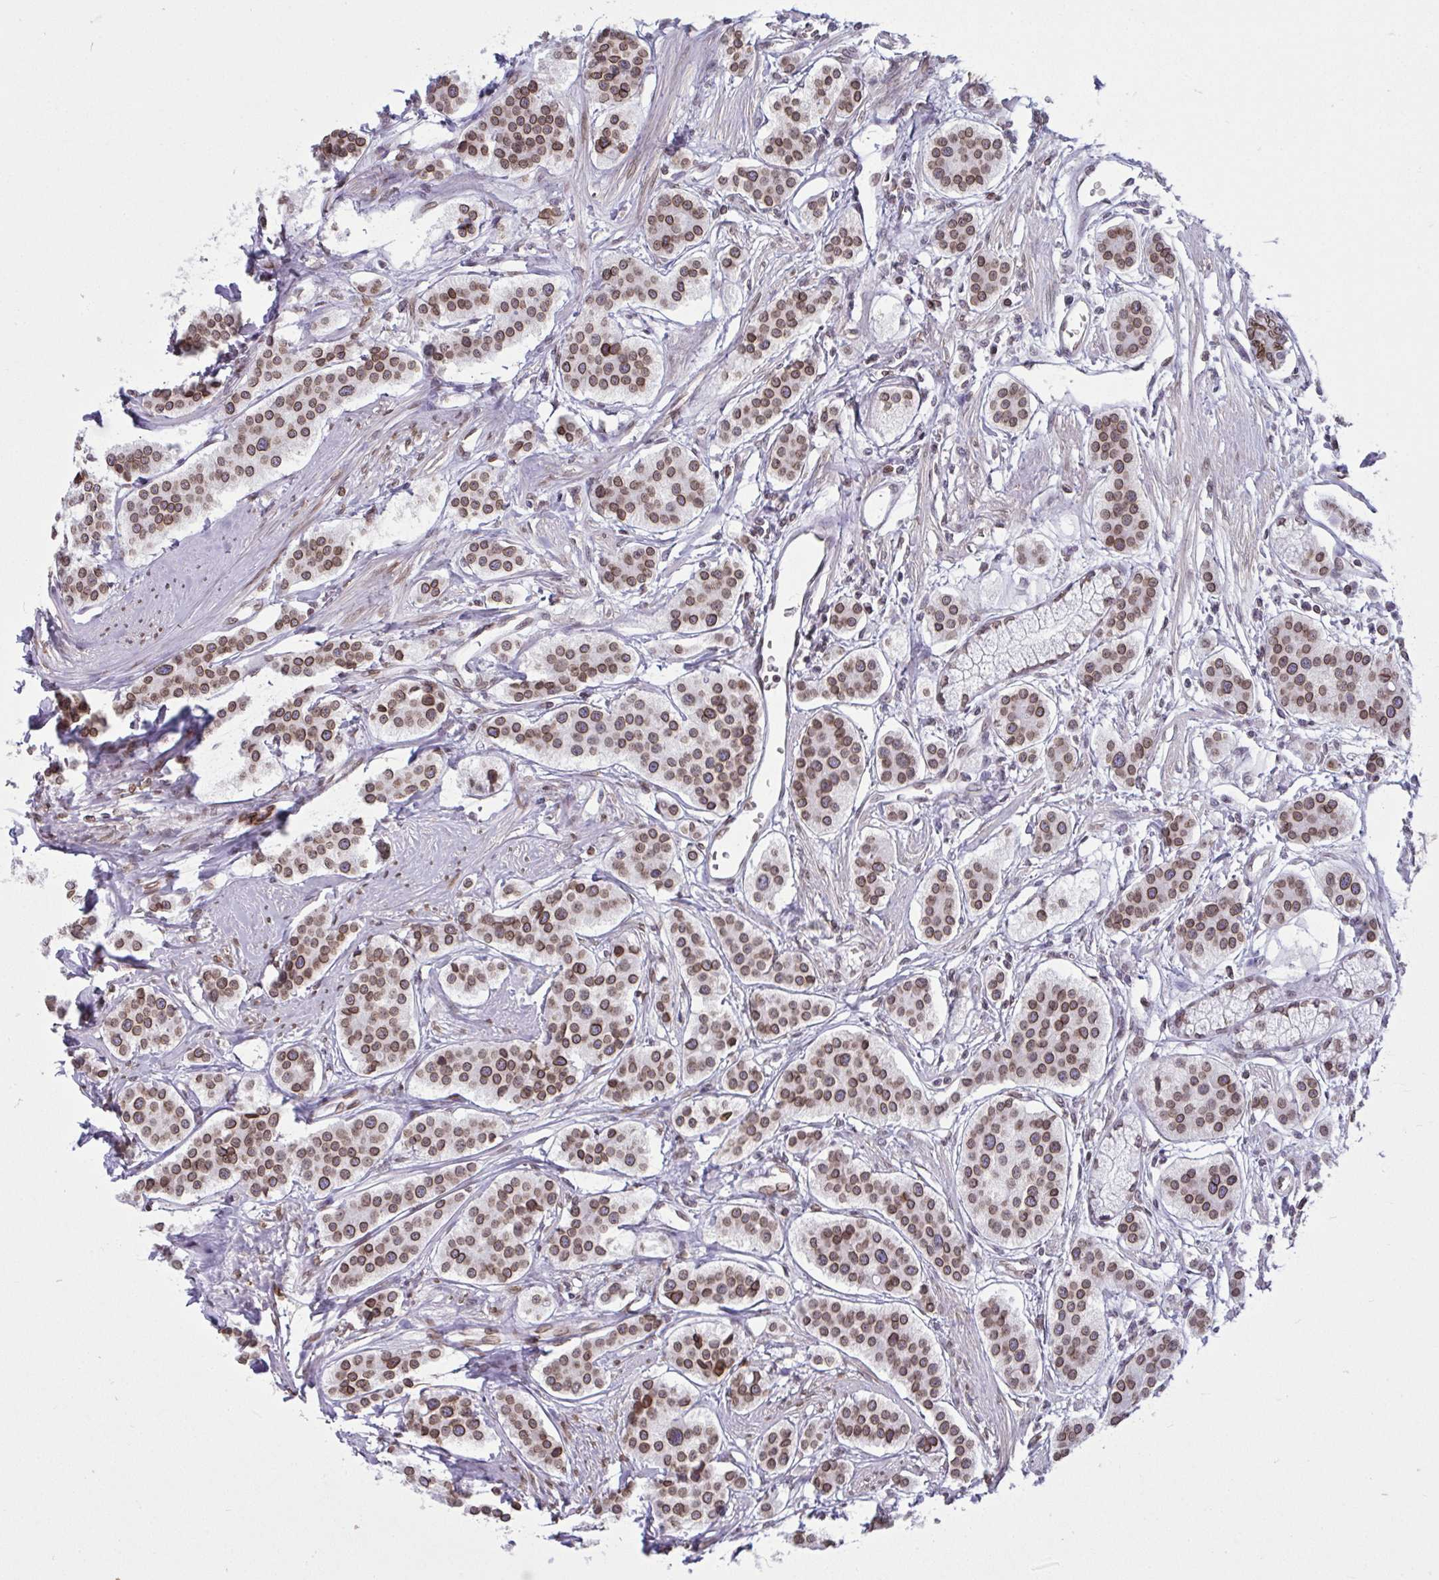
{"staining": {"intensity": "moderate", "quantity": ">75%", "location": "cytoplasmic/membranous,nuclear"}, "tissue": "carcinoid", "cell_type": "Tumor cells", "image_type": "cancer", "snomed": [{"axis": "morphology", "description": "Carcinoid, malignant, NOS"}, {"axis": "topography", "description": "Small intestine"}], "caption": "Carcinoid stained with a protein marker shows moderate staining in tumor cells.", "gene": "LMNB2", "patient": {"sex": "male", "age": 60}}